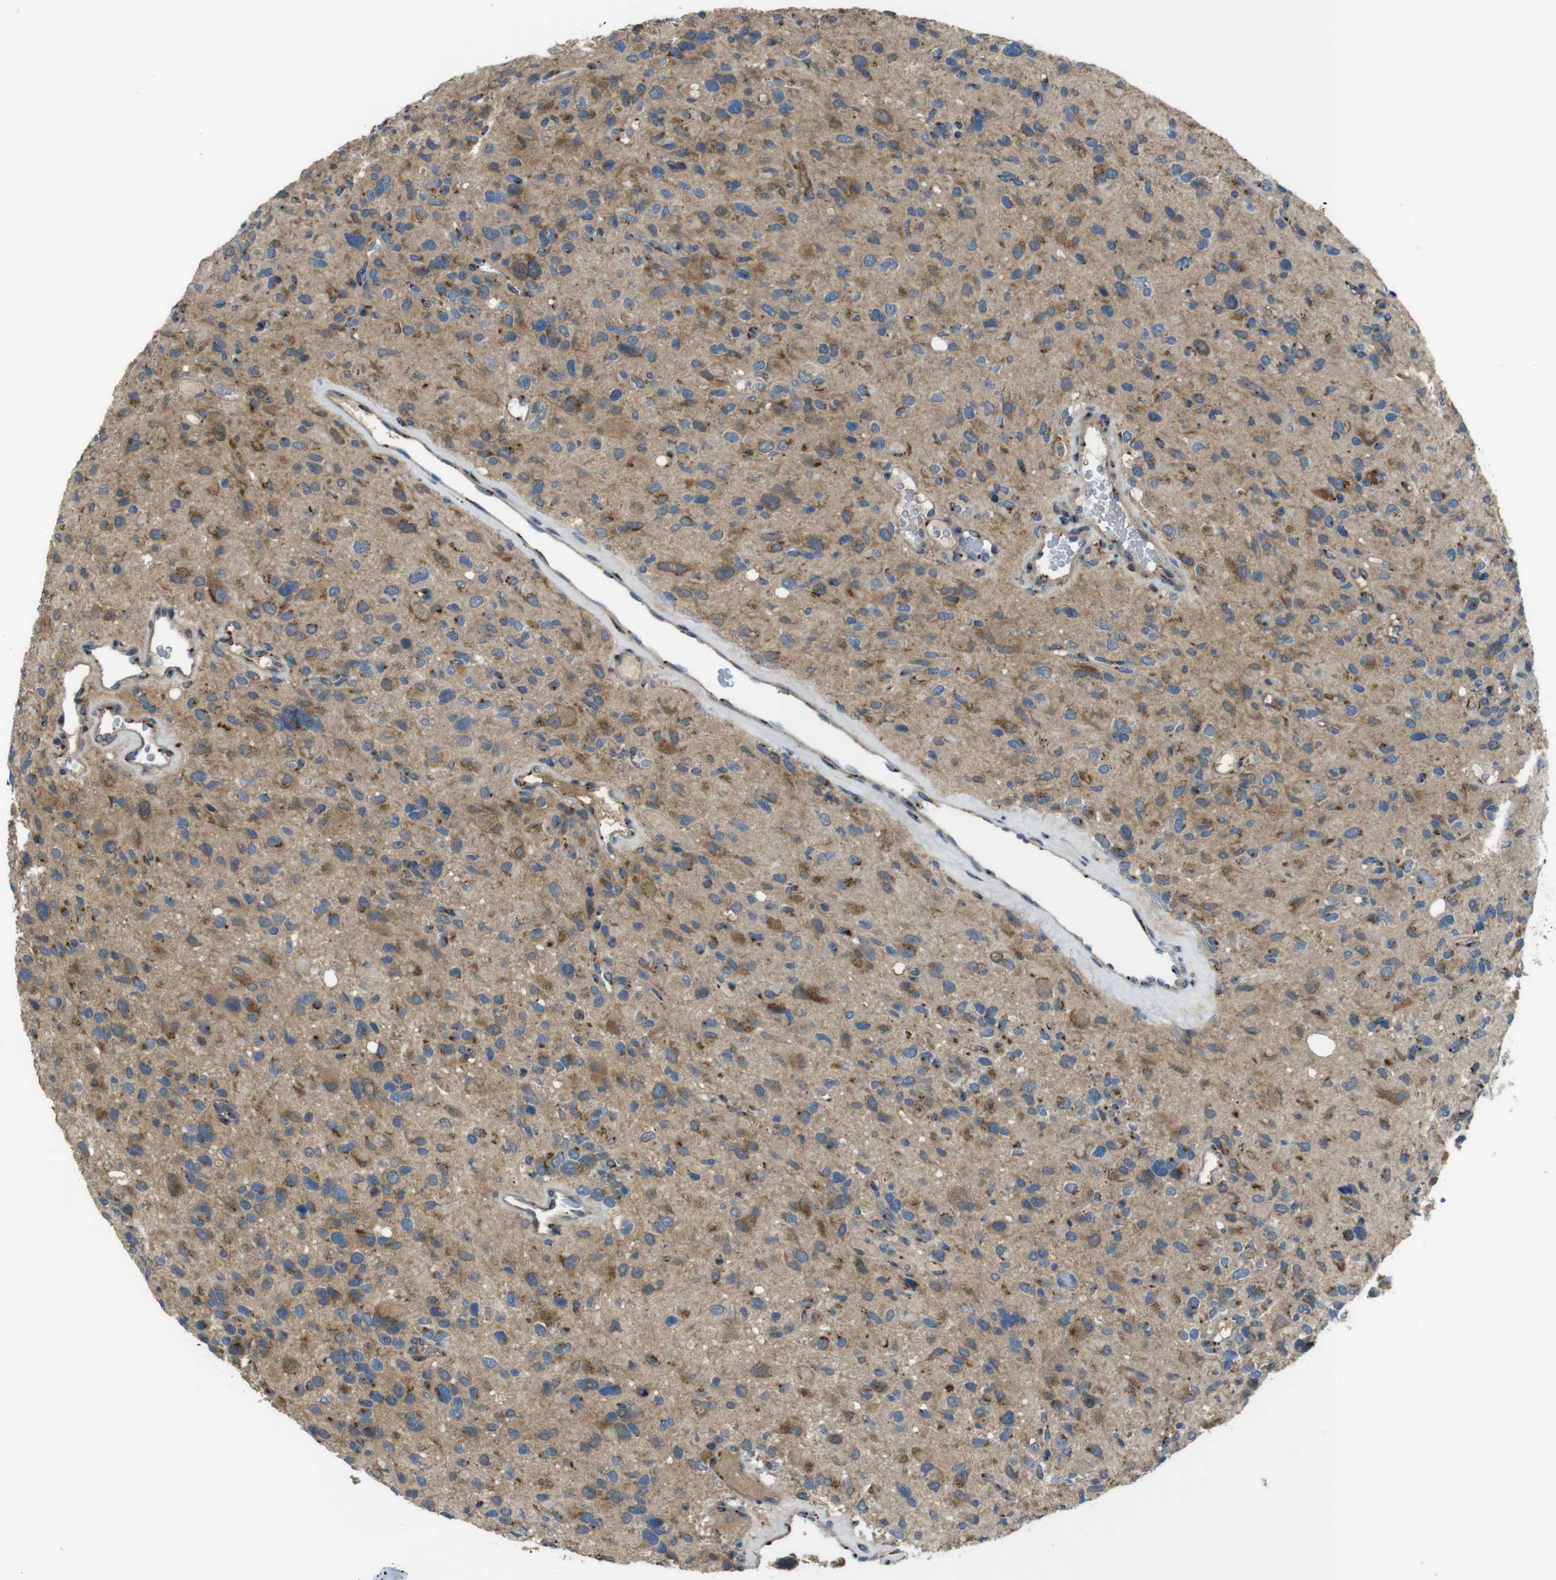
{"staining": {"intensity": "moderate", "quantity": "25%-75%", "location": "cytoplasmic/membranous"}, "tissue": "glioma", "cell_type": "Tumor cells", "image_type": "cancer", "snomed": [{"axis": "morphology", "description": "Glioma, malignant, High grade"}, {"axis": "topography", "description": "Brain"}], "caption": "Glioma stained with immunohistochemistry (IHC) displays moderate cytoplasmic/membranous positivity in approximately 25%-75% of tumor cells.", "gene": "RAB6A", "patient": {"sex": "male", "age": 48}}